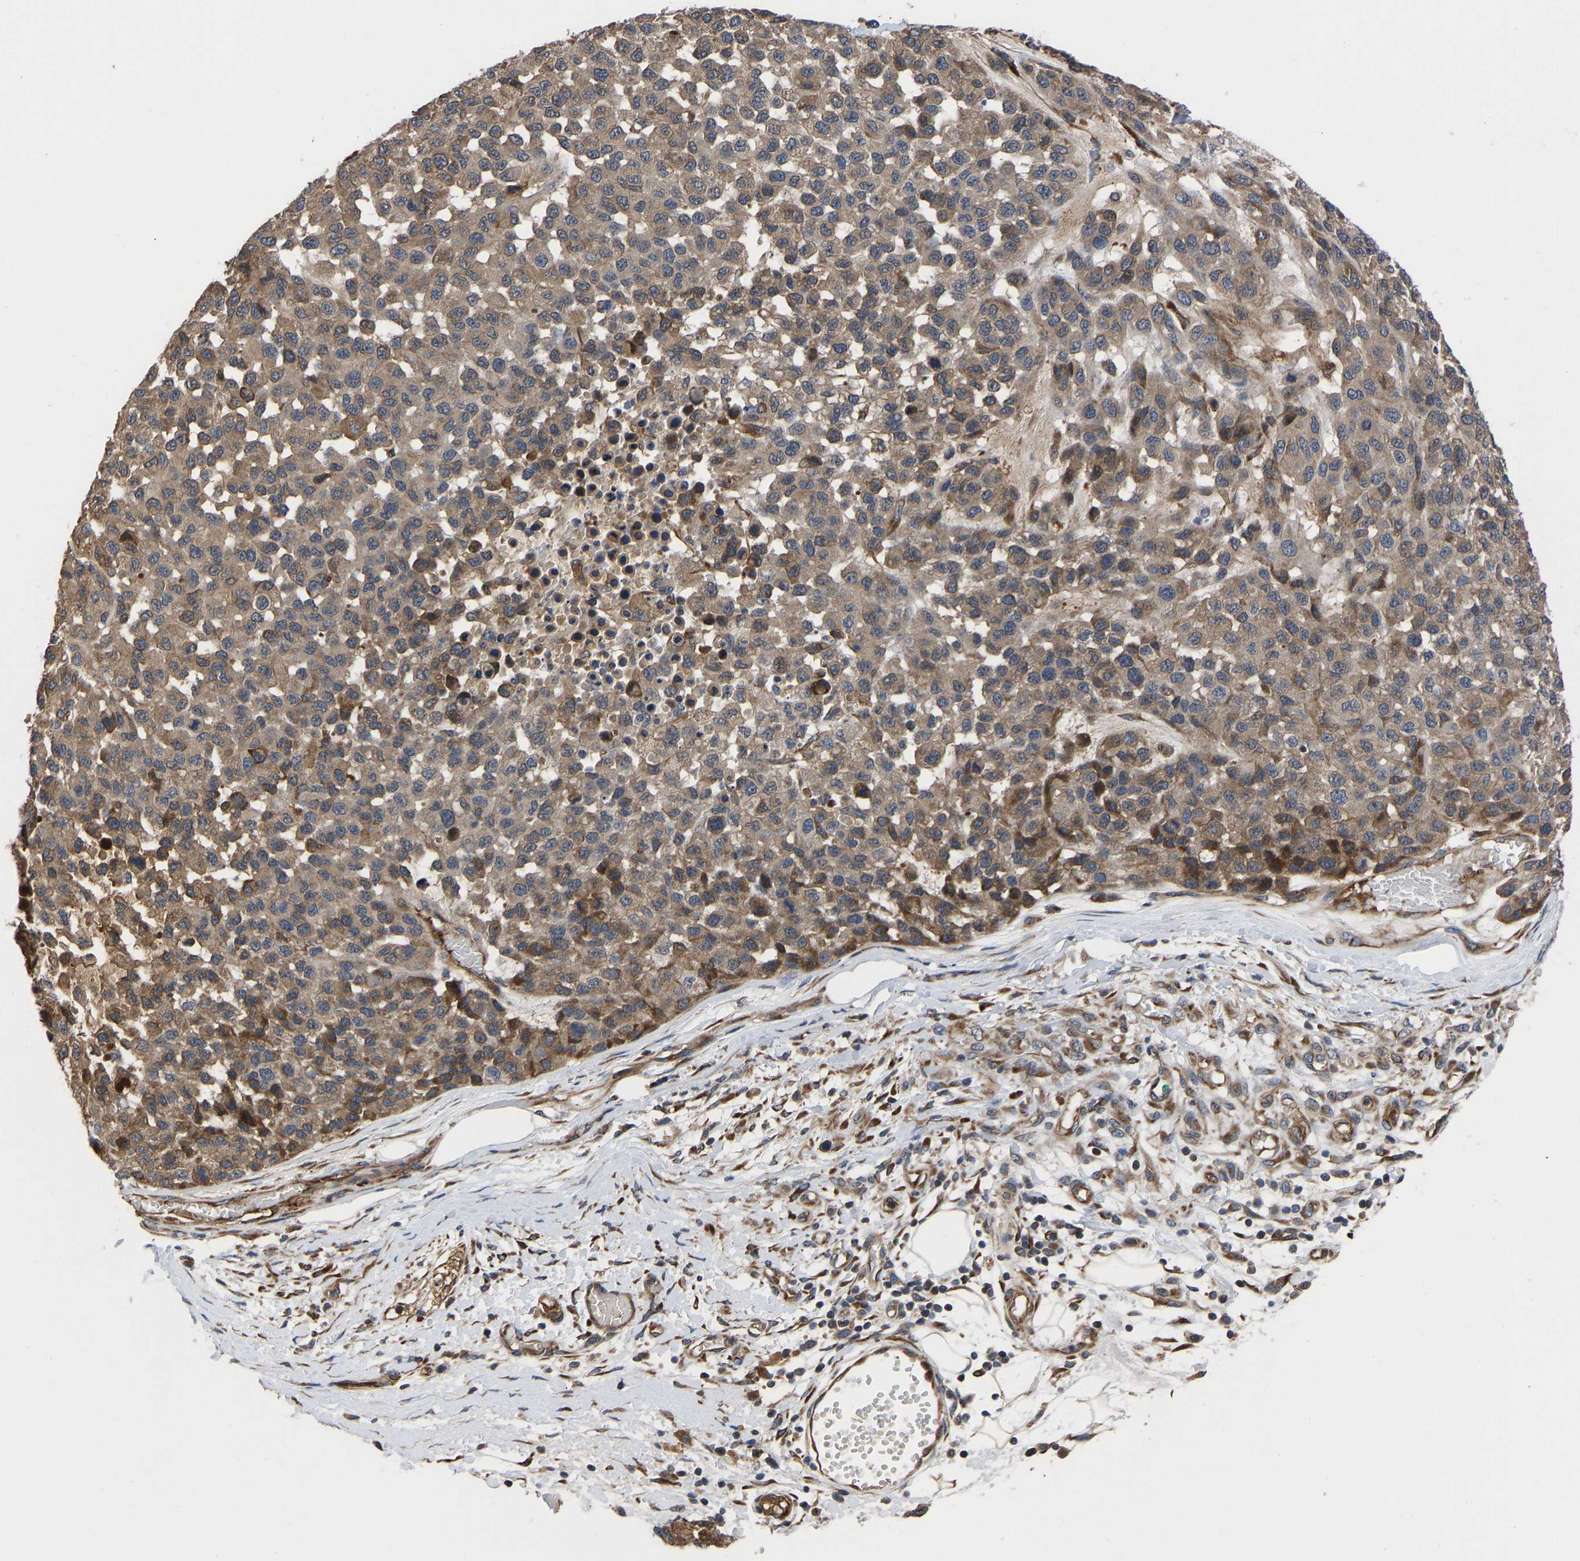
{"staining": {"intensity": "weak", "quantity": ">75%", "location": "cytoplasmic/membranous"}, "tissue": "melanoma", "cell_type": "Tumor cells", "image_type": "cancer", "snomed": [{"axis": "morphology", "description": "Malignant melanoma, NOS"}, {"axis": "topography", "description": "Skin"}], "caption": "Malignant melanoma stained for a protein (brown) shows weak cytoplasmic/membranous positive staining in about >75% of tumor cells.", "gene": "FRRS1", "patient": {"sex": "male", "age": 62}}